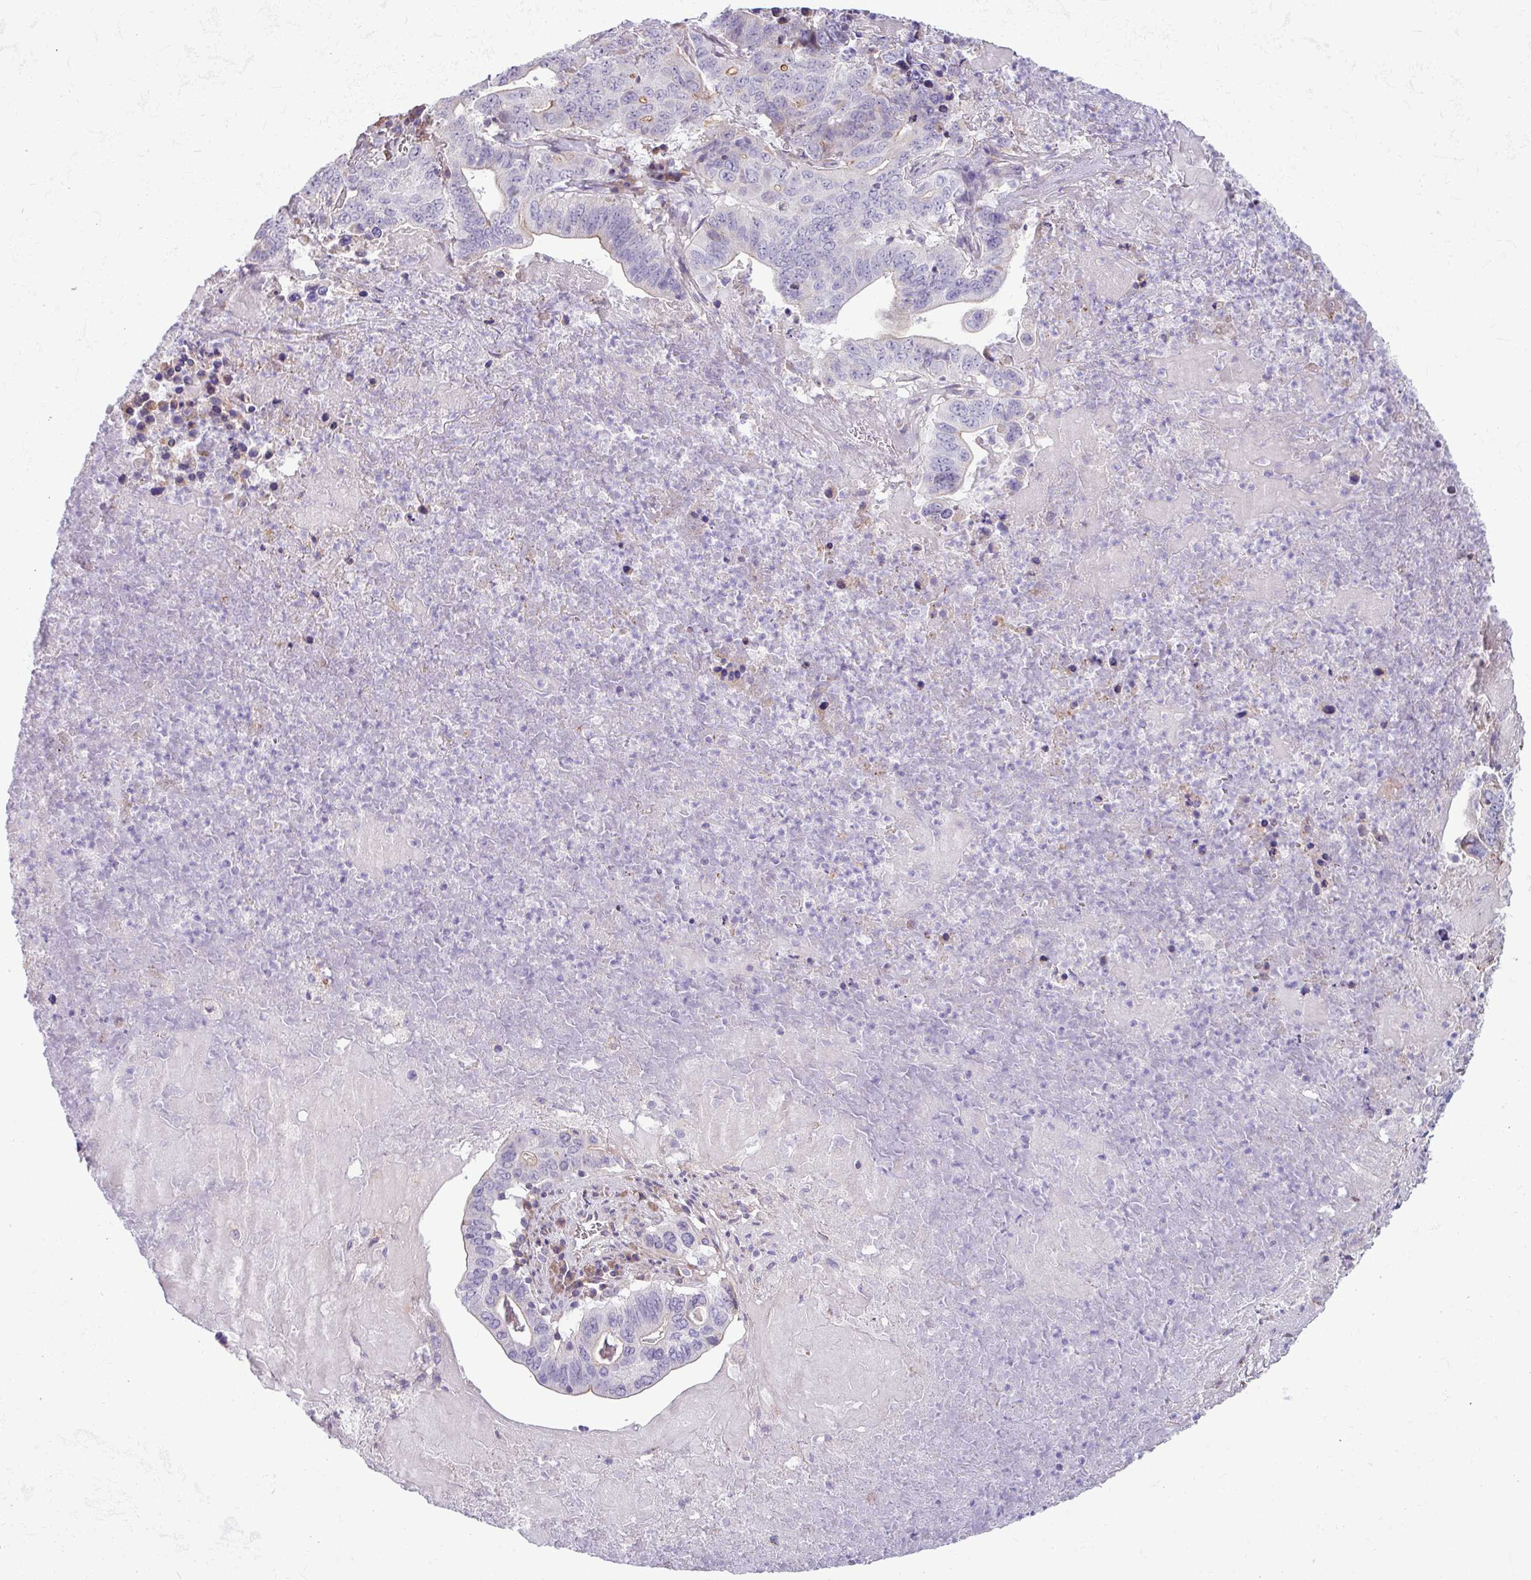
{"staining": {"intensity": "negative", "quantity": "none", "location": "none"}, "tissue": "lung cancer", "cell_type": "Tumor cells", "image_type": "cancer", "snomed": [{"axis": "morphology", "description": "Adenocarcinoma, NOS"}, {"axis": "topography", "description": "Lung"}], "caption": "Tumor cells show no significant protein expression in lung cancer (adenocarcinoma).", "gene": "IRGC", "patient": {"sex": "female", "age": 60}}